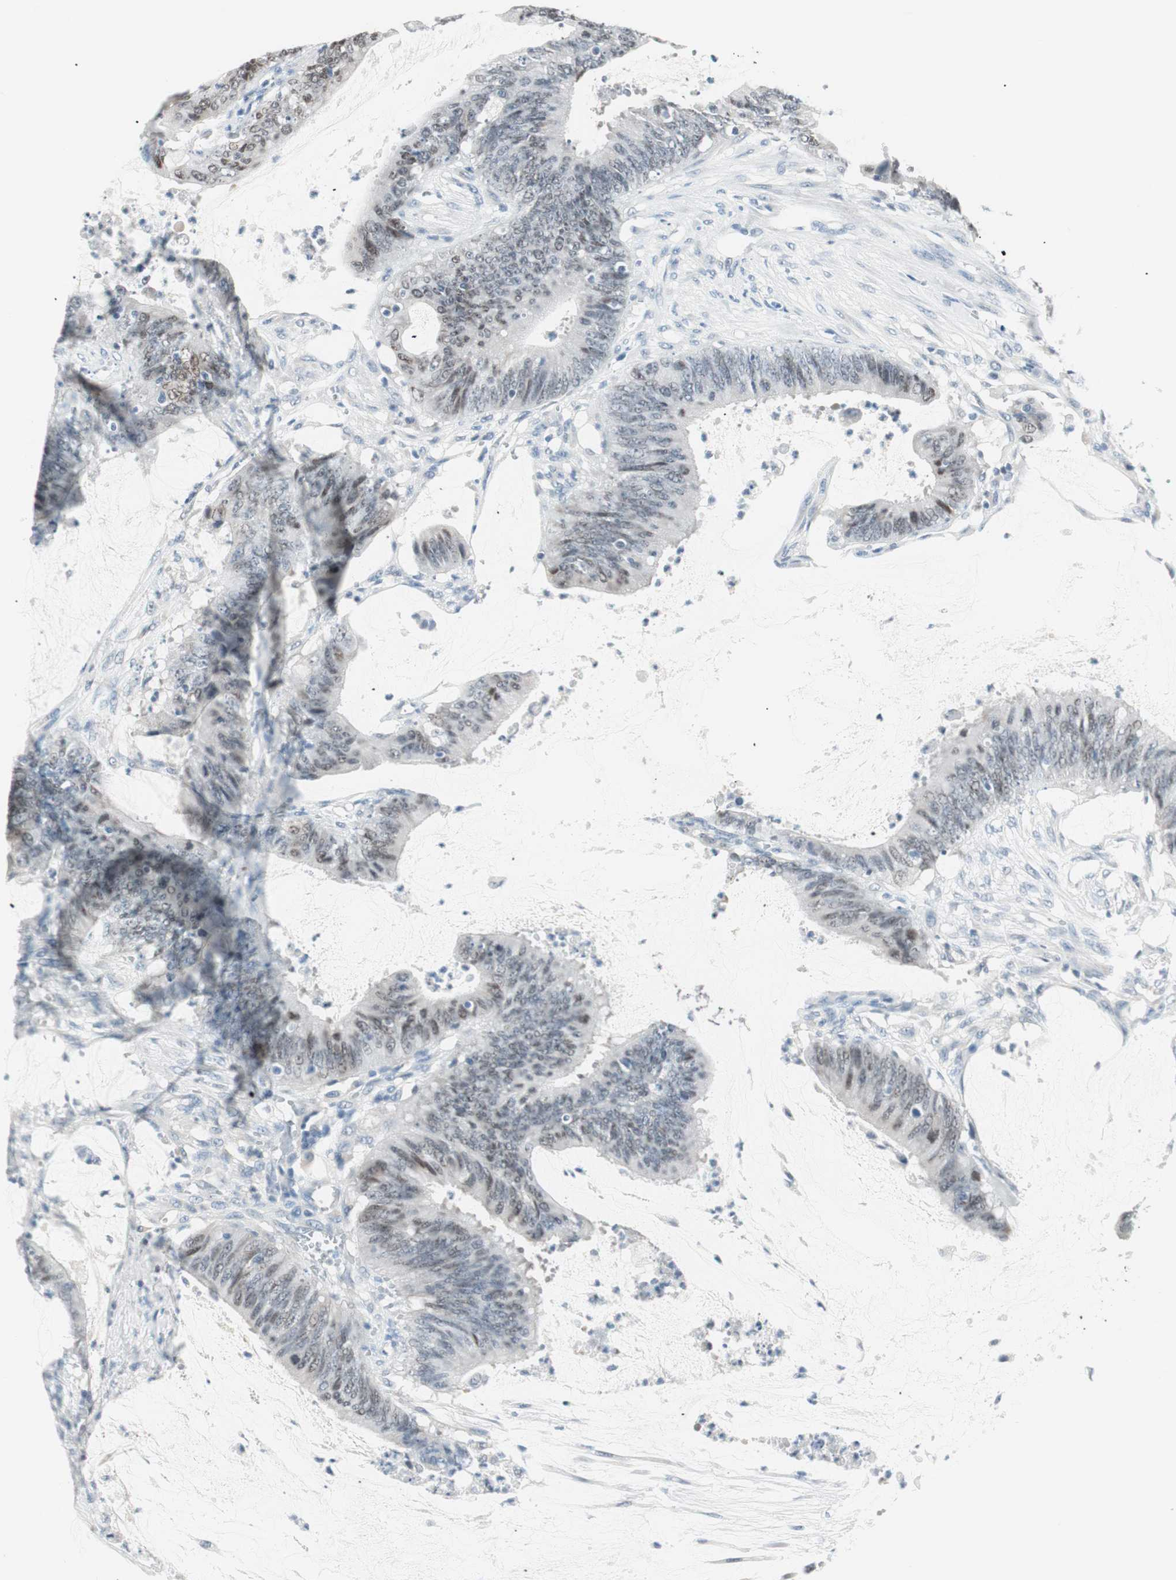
{"staining": {"intensity": "weak", "quantity": "25%-75%", "location": "nuclear"}, "tissue": "colorectal cancer", "cell_type": "Tumor cells", "image_type": "cancer", "snomed": [{"axis": "morphology", "description": "Adenocarcinoma, NOS"}, {"axis": "topography", "description": "Rectum"}], "caption": "A histopathology image of colorectal cancer (adenocarcinoma) stained for a protein exhibits weak nuclear brown staining in tumor cells.", "gene": "HOXB13", "patient": {"sex": "female", "age": 66}}